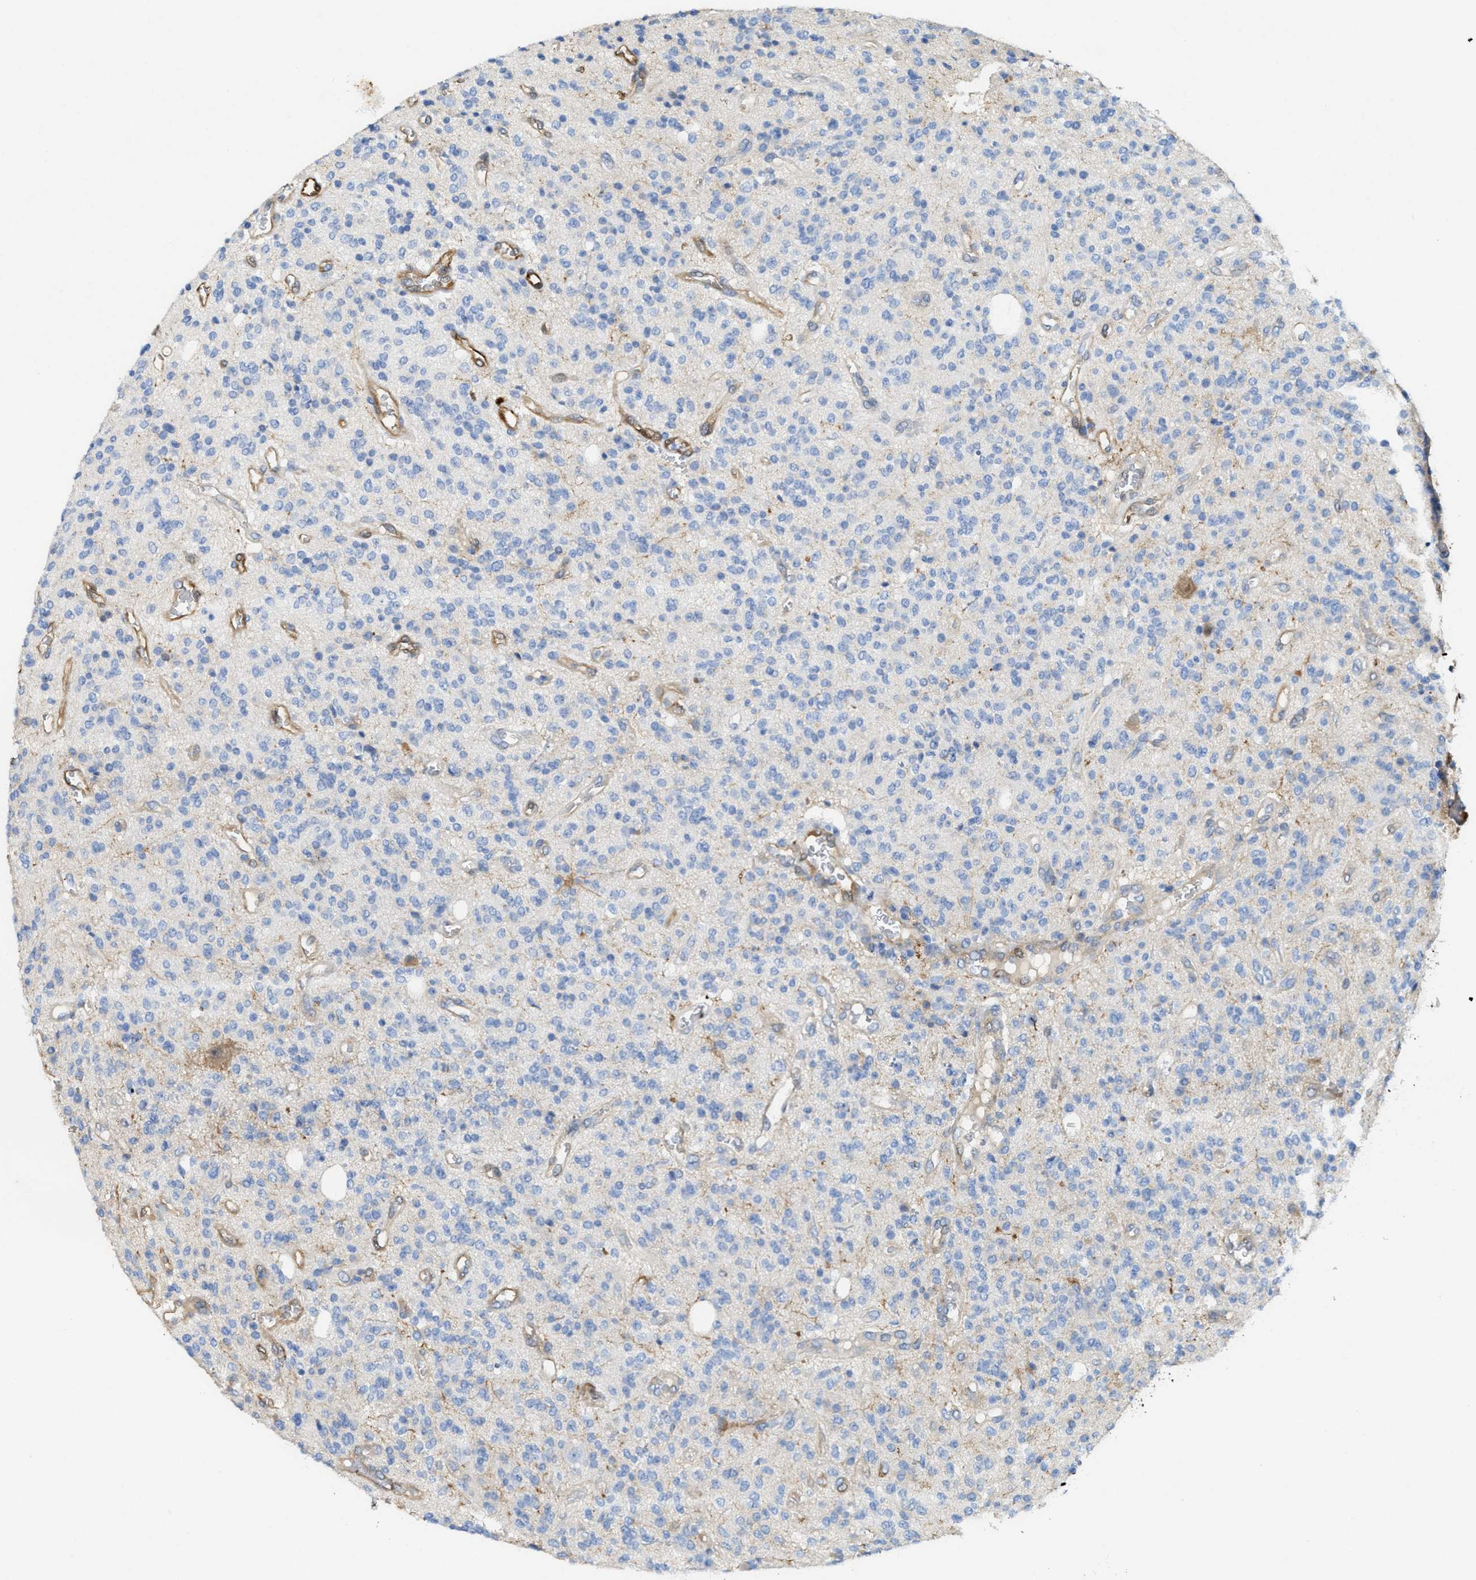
{"staining": {"intensity": "negative", "quantity": "none", "location": "none"}, "tissue": "glioma", "cell_type": "Tumor cells", "image_type": "cancer", "snomed": [{"axis": "morphology", "description": "Glioma, malignant, High grade"}, {"axis": "topography", "description": "Brain"}], "caption": "Tumor cells are negative for brown protein staining in high-grade glioma (malignant). (Brightfield microscopy of DAB immunohistochemistry at high magnification).", "gene": "ASS1", "patient": {"sex": "male", "age": 34}}